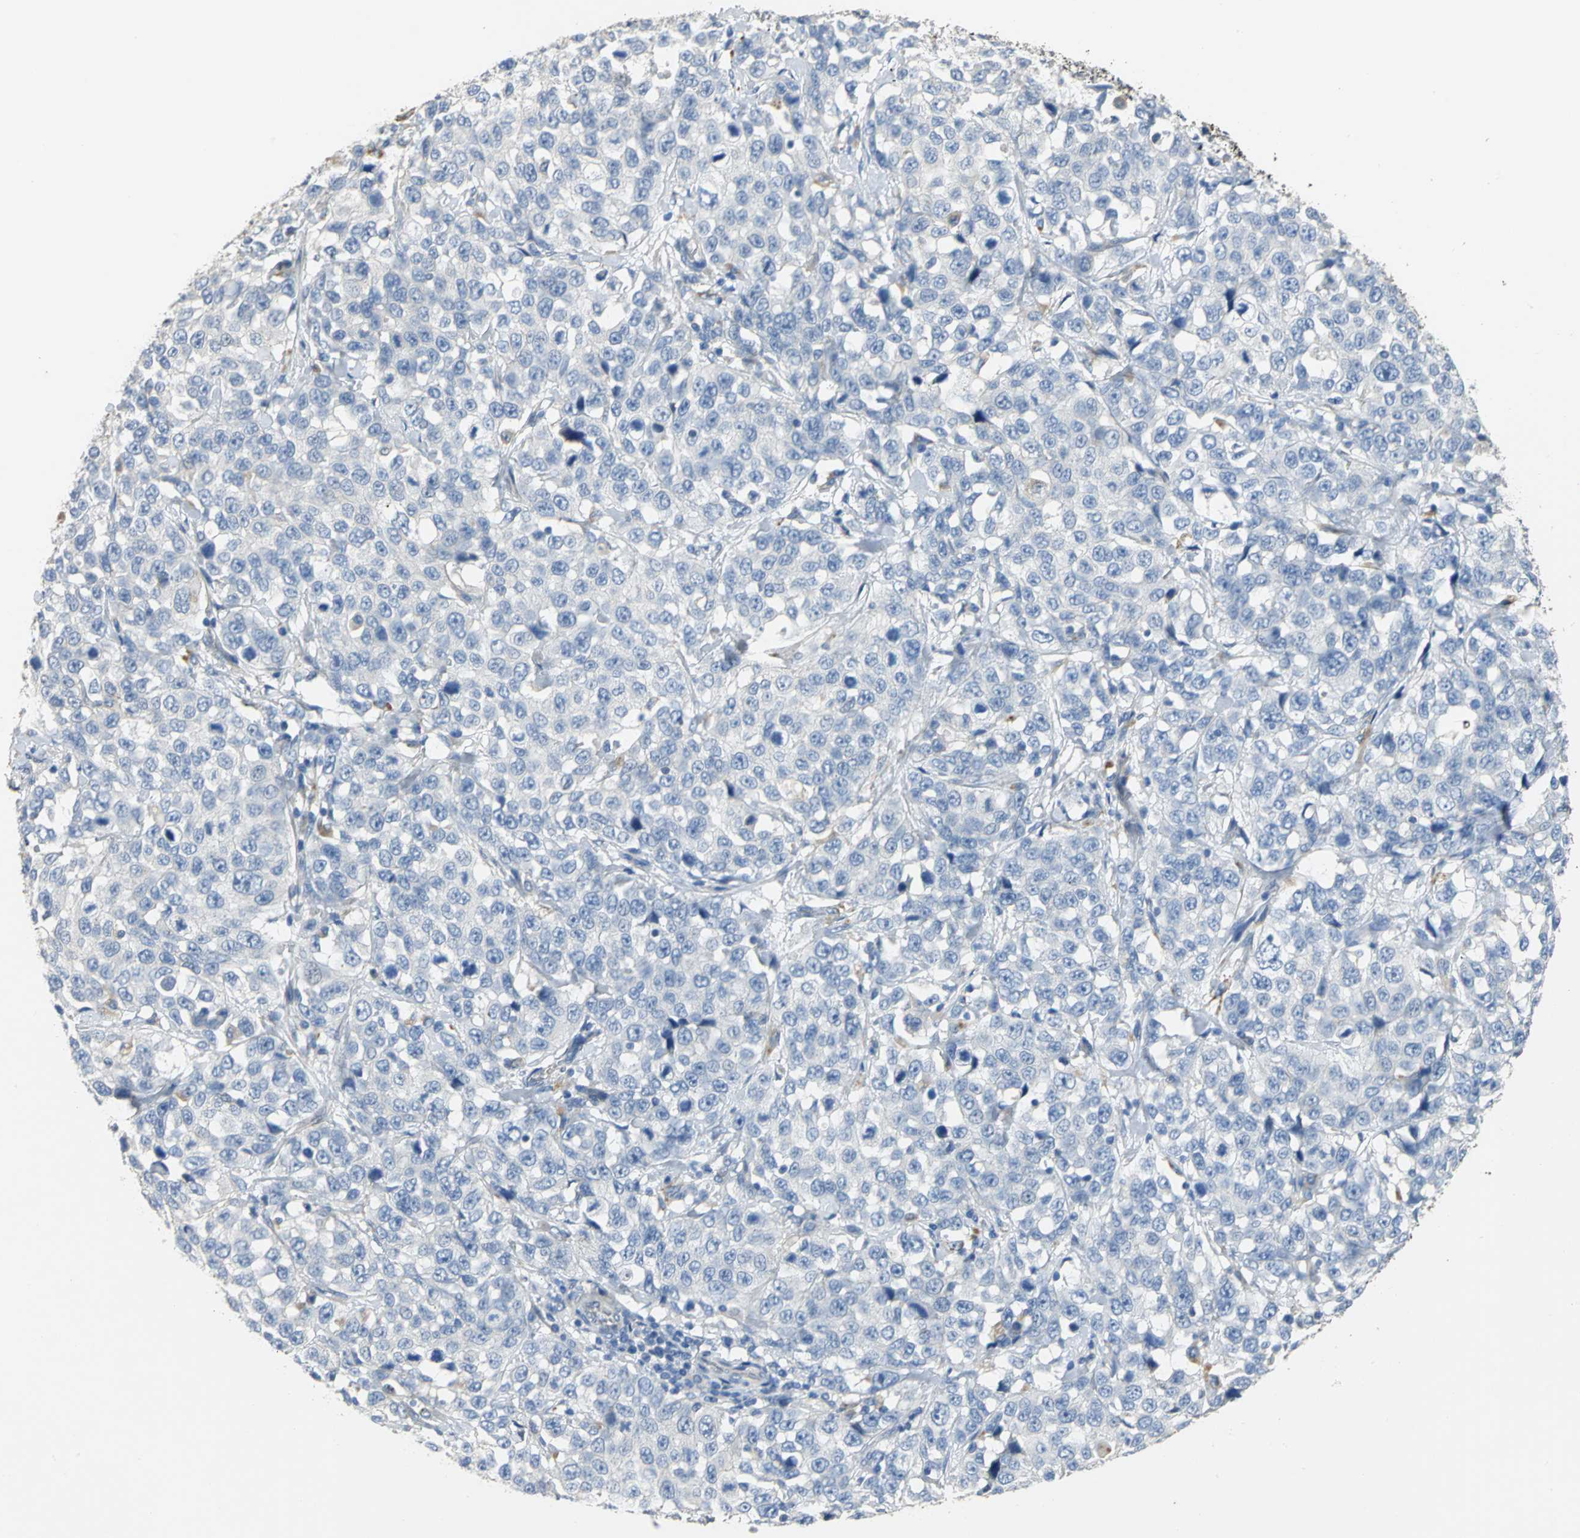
{"staining": {"intensity": "negative", "quantity": "none", "location": "none"}, "tissue": "stomach cancer", "cell_type": "Tumor cells", "image_type": "cancer", "snomed": [{"axis": "morphology", "description": "Normal tissue, NOS"}, {"axis": "morphology", "description": "Adenocarcinoma, NOS"}, {"axis": "topography", "description": "Stomach"}], "caption": "An immunohistochemistry micrograph of adenocarcinoma (stomach) is shown. There is no staining in tumor cells of adenocarcinoma (stomach).", "gene": "IL17RB", "patient": {"sex": "male", "age": 48}}